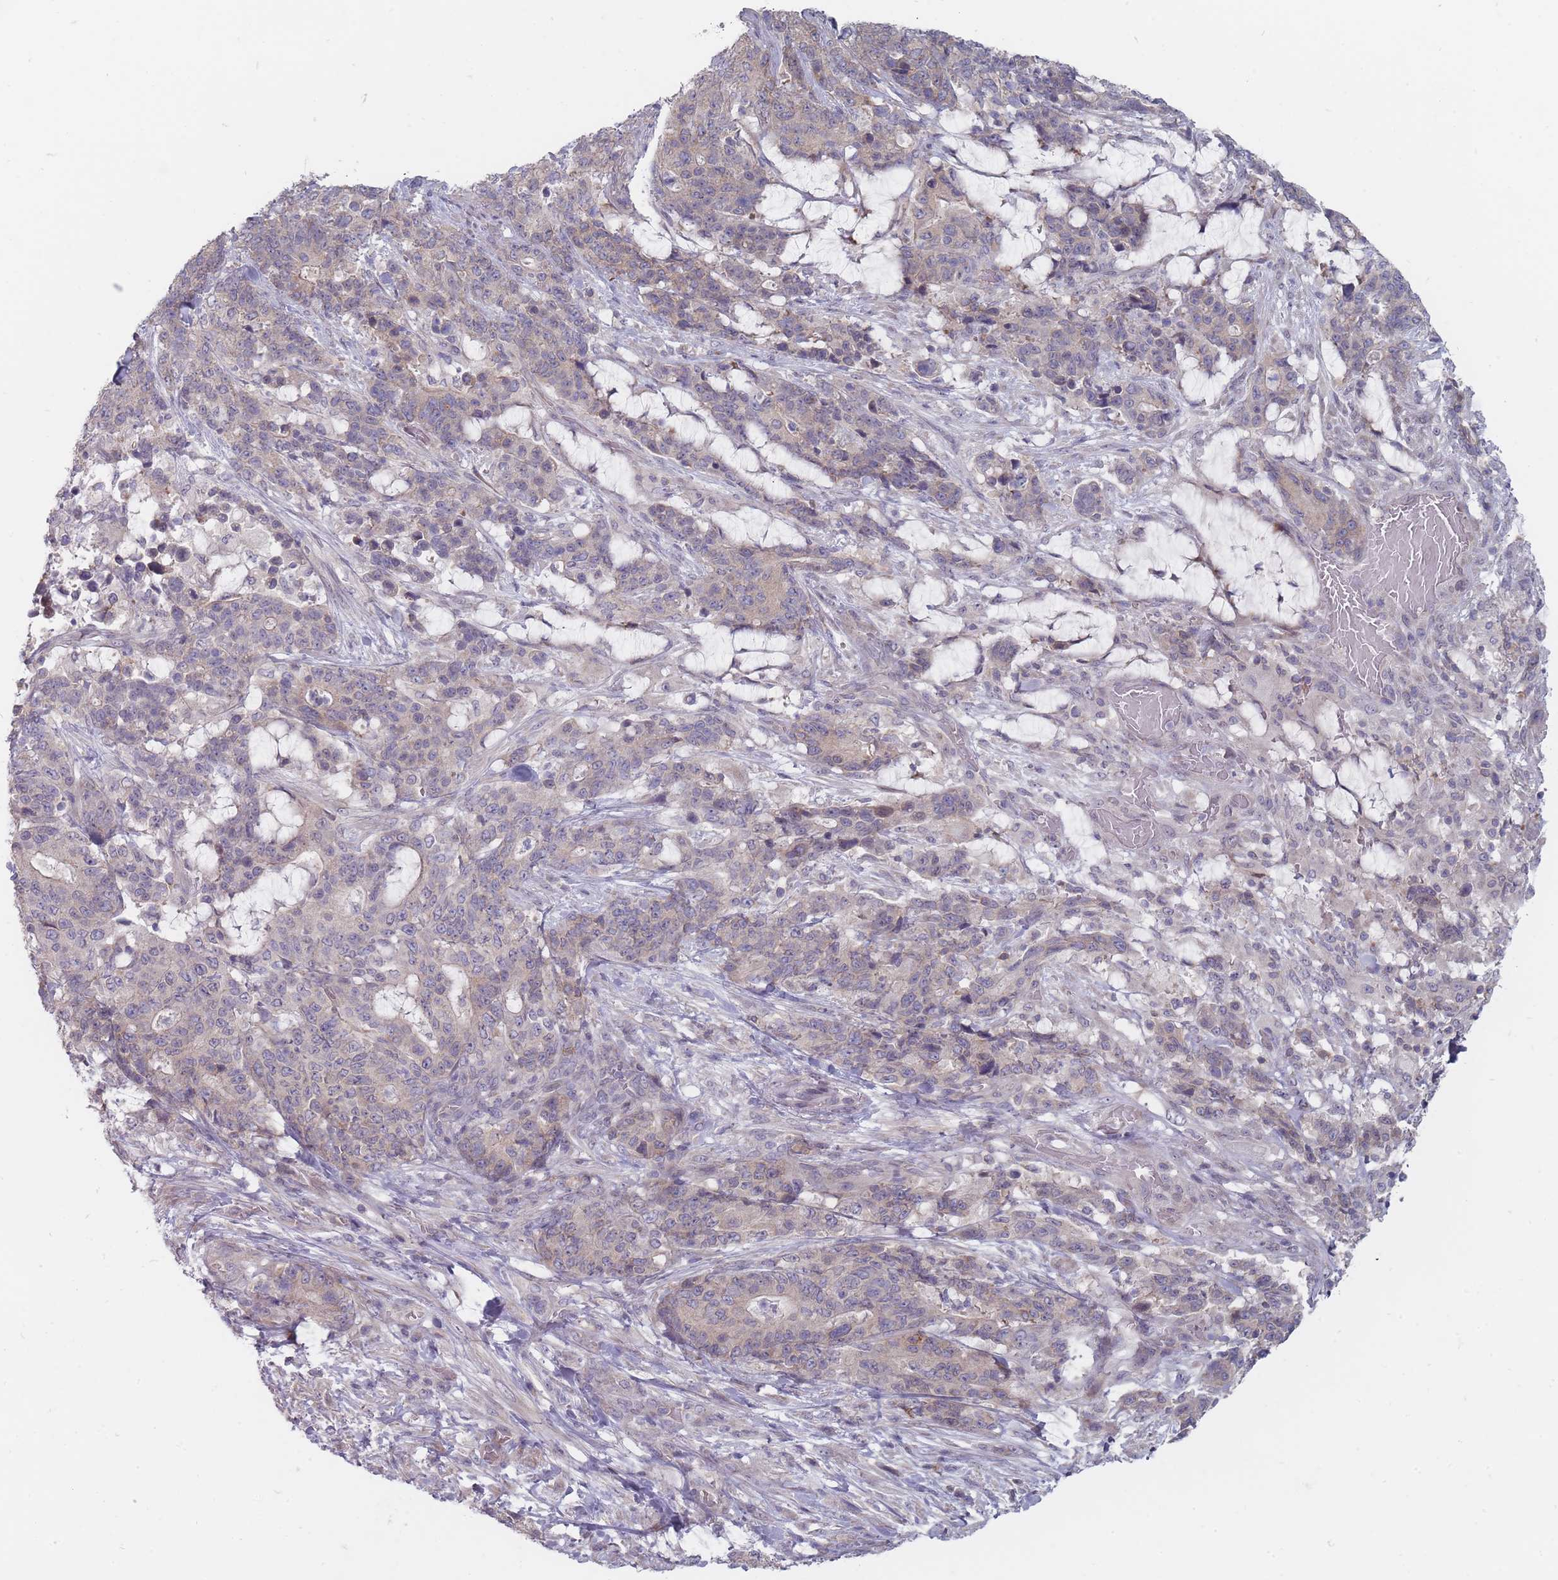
{"staining": {"intensity": "negative", "quantity": "none", "location": "none"}, "tissue": "stomach cancer", "cell_type": "Tumor cells", "image_type": "cancer", "snomed": [{"axis": "morphology", "description": "Normal tissue, NOS"}, {"axis": "morphology", "description": "Adenocarcinoma, NOS"}, {"axis": "topography", "description": "Stomach"}], "caption": "Immunohistochemistry of human stomach adenocarcinoma exhibits no positivity in tumor cells.", "gene": "PCDH12", "patient": {"sex": "female", "age": 64}}